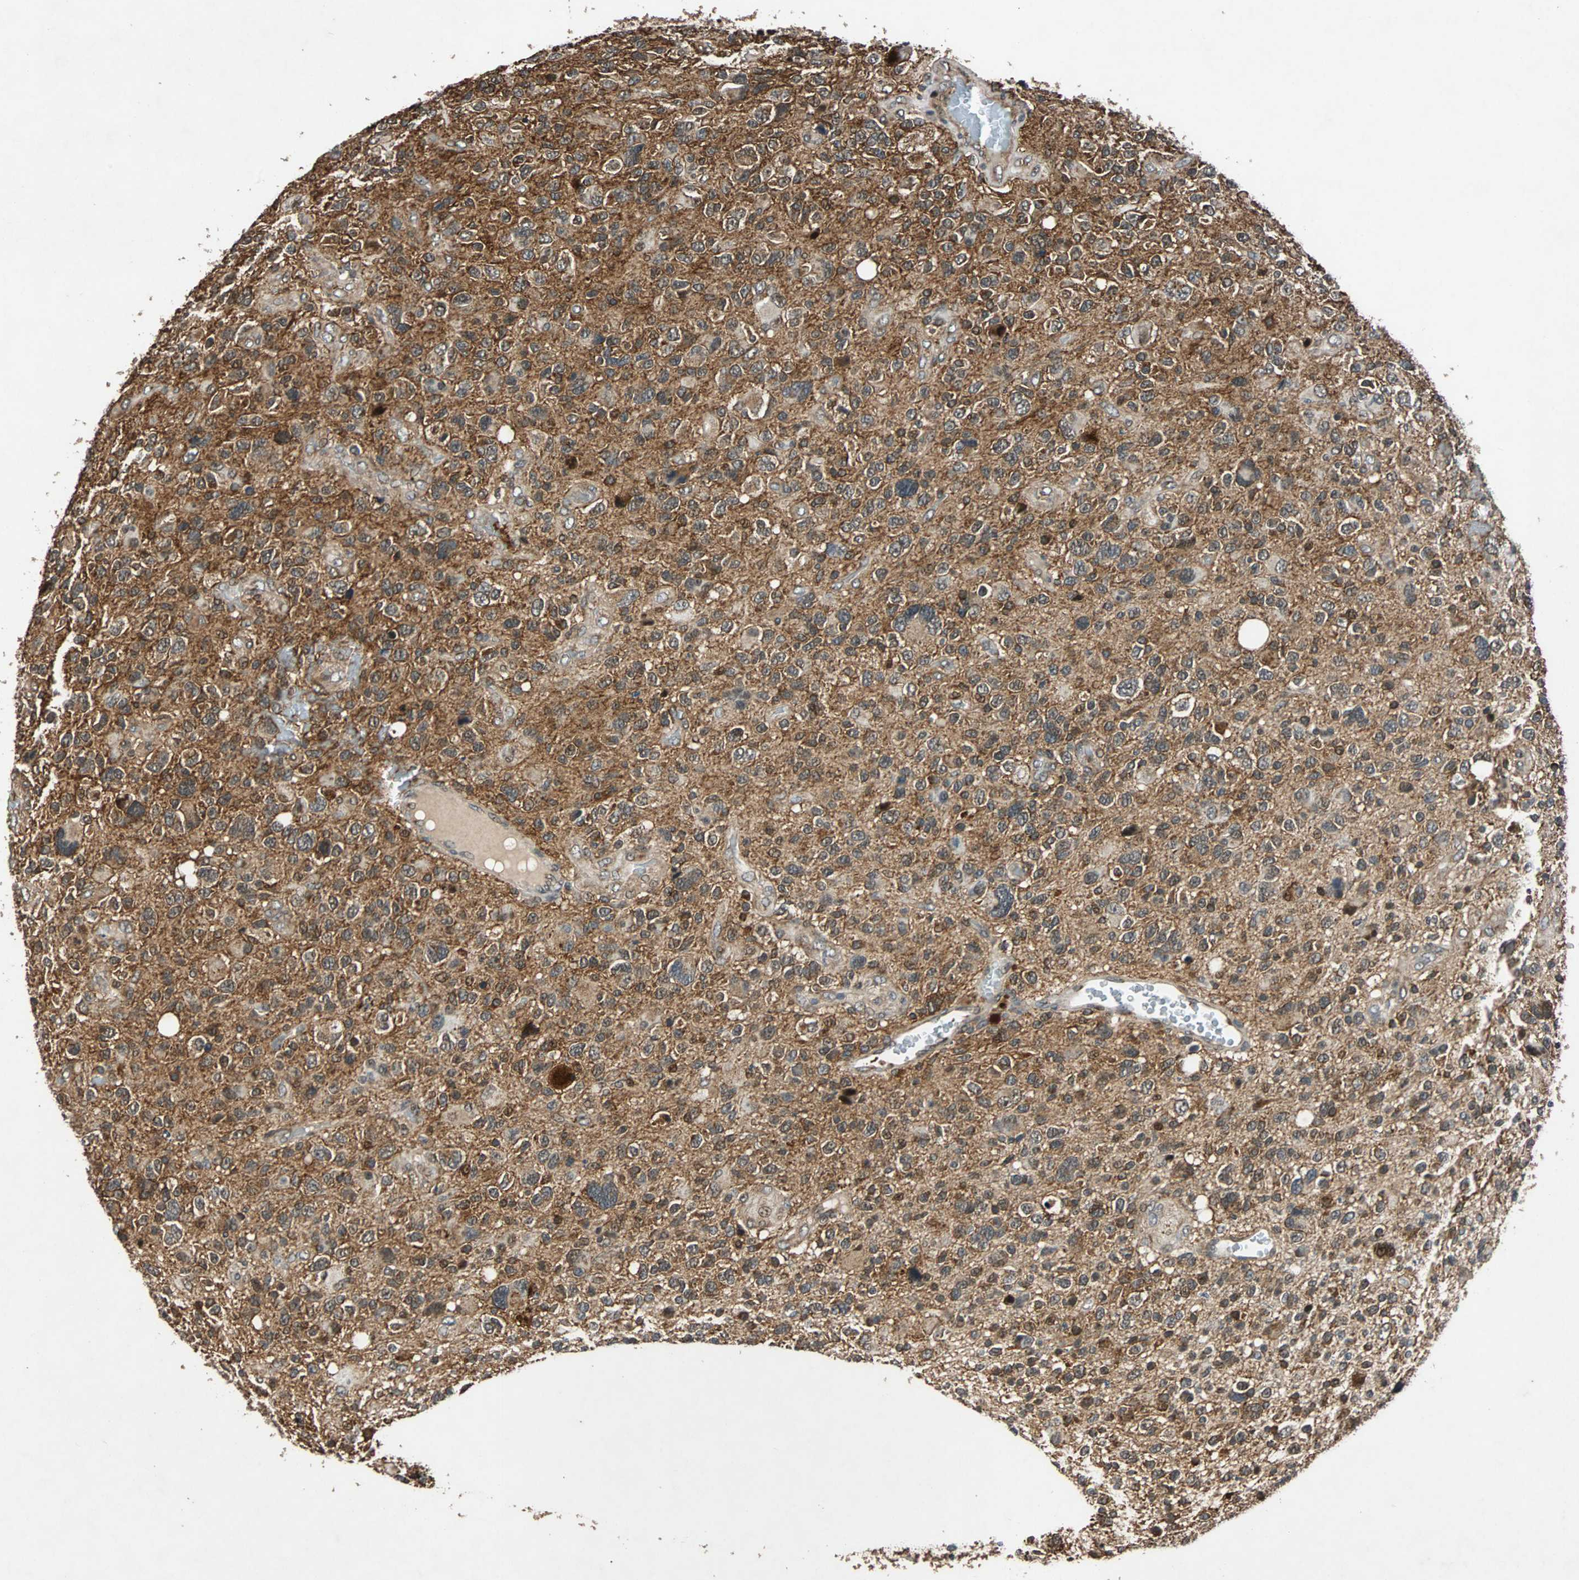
{"staining": {"intensity": "strong", "quantity": ">75%", "location": "cytoplasmic/membranous,nuclear"}, "tissue": "glioma", "cell_type": "Tumor cells", "image_type": "cancer", "snomed": [{"axis": "morphology", "description": "Glioma, malignant, High grade"}, {"axis": "topography", "description": "Brain"}], "caption": "This histopathology image demonstrates immunohistochemistry (IHC) staining of malignant glioma (high-grade), with high strong cytoplasmic/membranous and nuclear staining in approximately >75% of tumor cells.", "gene": "USP31", "patient": {"sex": "male", "age": 48}}